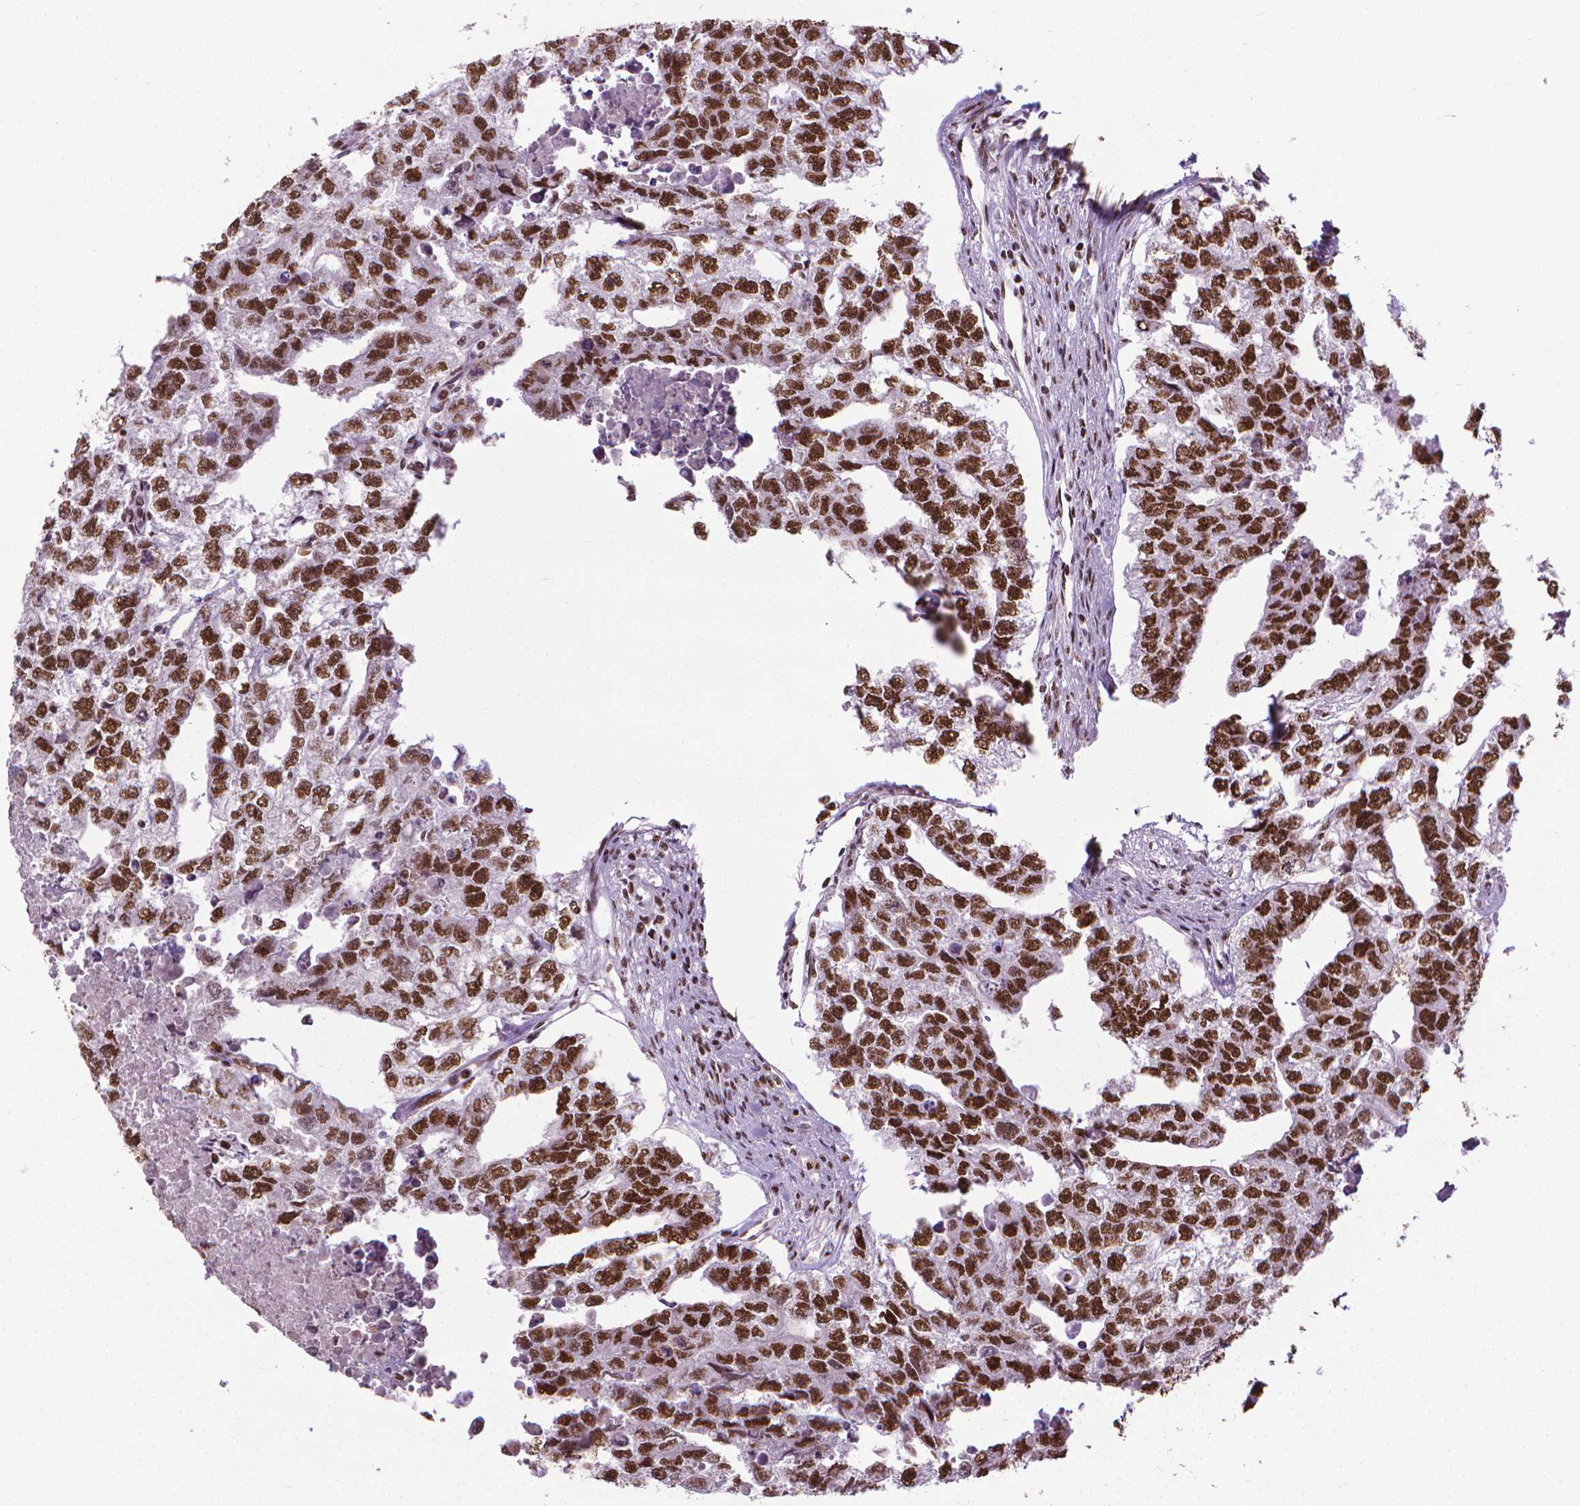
{"staining": {"intensity": "strong", "quantity": ">75%", "location": "nuclear"}, "tissue": "testis cancer", "cell_type": "Tumor cells", "image_type": "cancer", "snomed": [{"axis": "morphology", "description": "Carcinoma, Embryonal, NOS"}, {"axis": "morphology", "description": "Teratoma, malignant, NOS"}, {"axis": "topography", "description": "Testis"}], "caption": "Immunohistochemical staining of testis cancer shows strong nuclear protein expression in approximately >75% of tumor cells.", "gene": "AKAP8", "patient": {"sex": "male", "age": 44}}